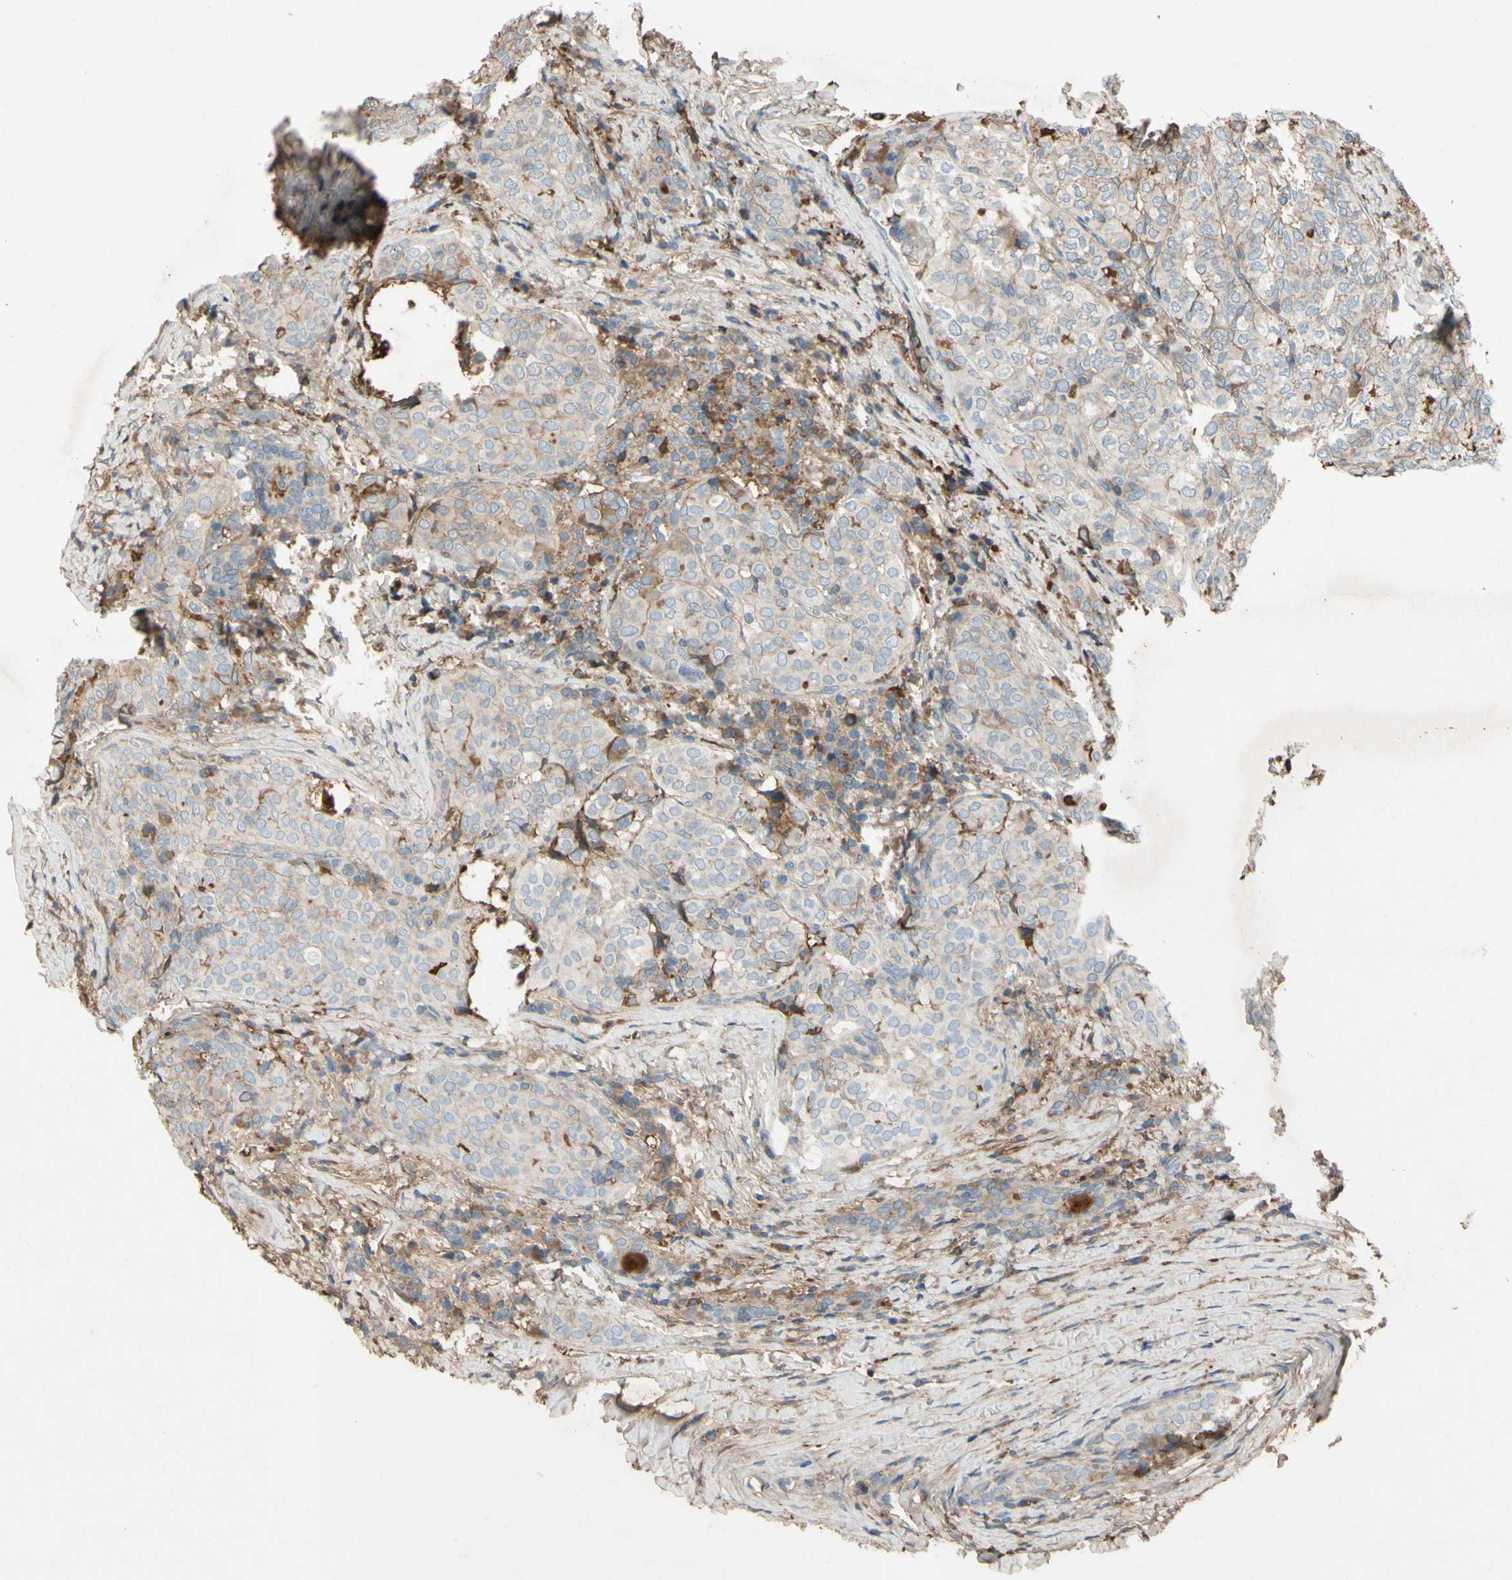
{"staining": {"intensity": "weak", "quantity": "<25%", "location": "cytoplasmic/membranous"}, "tissue": "thyroid cancer", "cell_type": "Tumor cells", "image_type": "cancer", "snomed": [{"axis": "morphology", "description": "Normal tissue, NOS"}, {"axis": "morphology", "description": "Papillary adenocarcinoma, NOS"}, {"axis": "topography", "description": "Thyroid gland"}], "caption": "There is no significant positivity in tumor cells of thyroid cancer.", "gene": "TIMP2", "patient": {"sex": "female", "age": 30}}